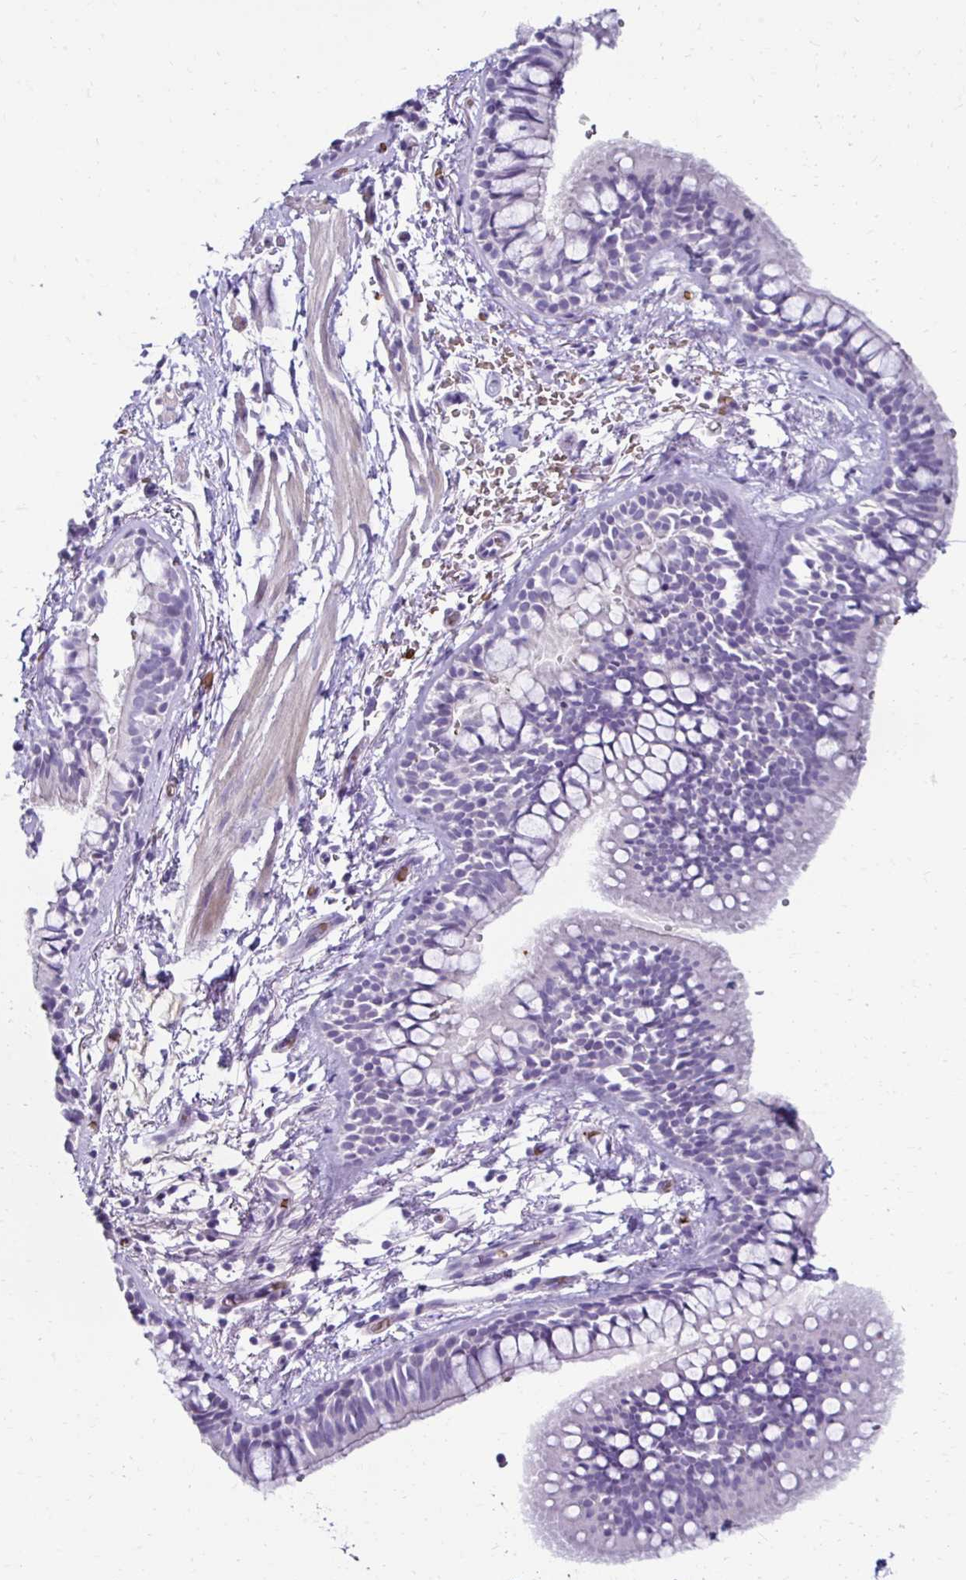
{"staining": {"intensity": "negative", "quantity": "none", "location": "none"}, "tissue": "bronchus", "cell_type": "Respiratory epithelial cells", "image_type": "normal", "snomed": [{"axis": "morphology", "description": "Normal tissue, NOS"}, {"axis": "topography", "description": "Lymph node"}, {"axis": "topography", "description": "Cartilage tissue"}, {"axis": "topography", "description": "Bronchus"}], "caption": "An image of bronchus stained for a protein exhibits no brown staining in respiratory epithelial cells.", "gene": "RHBDL3", "patient": {"sex": "female", "age": 70}}